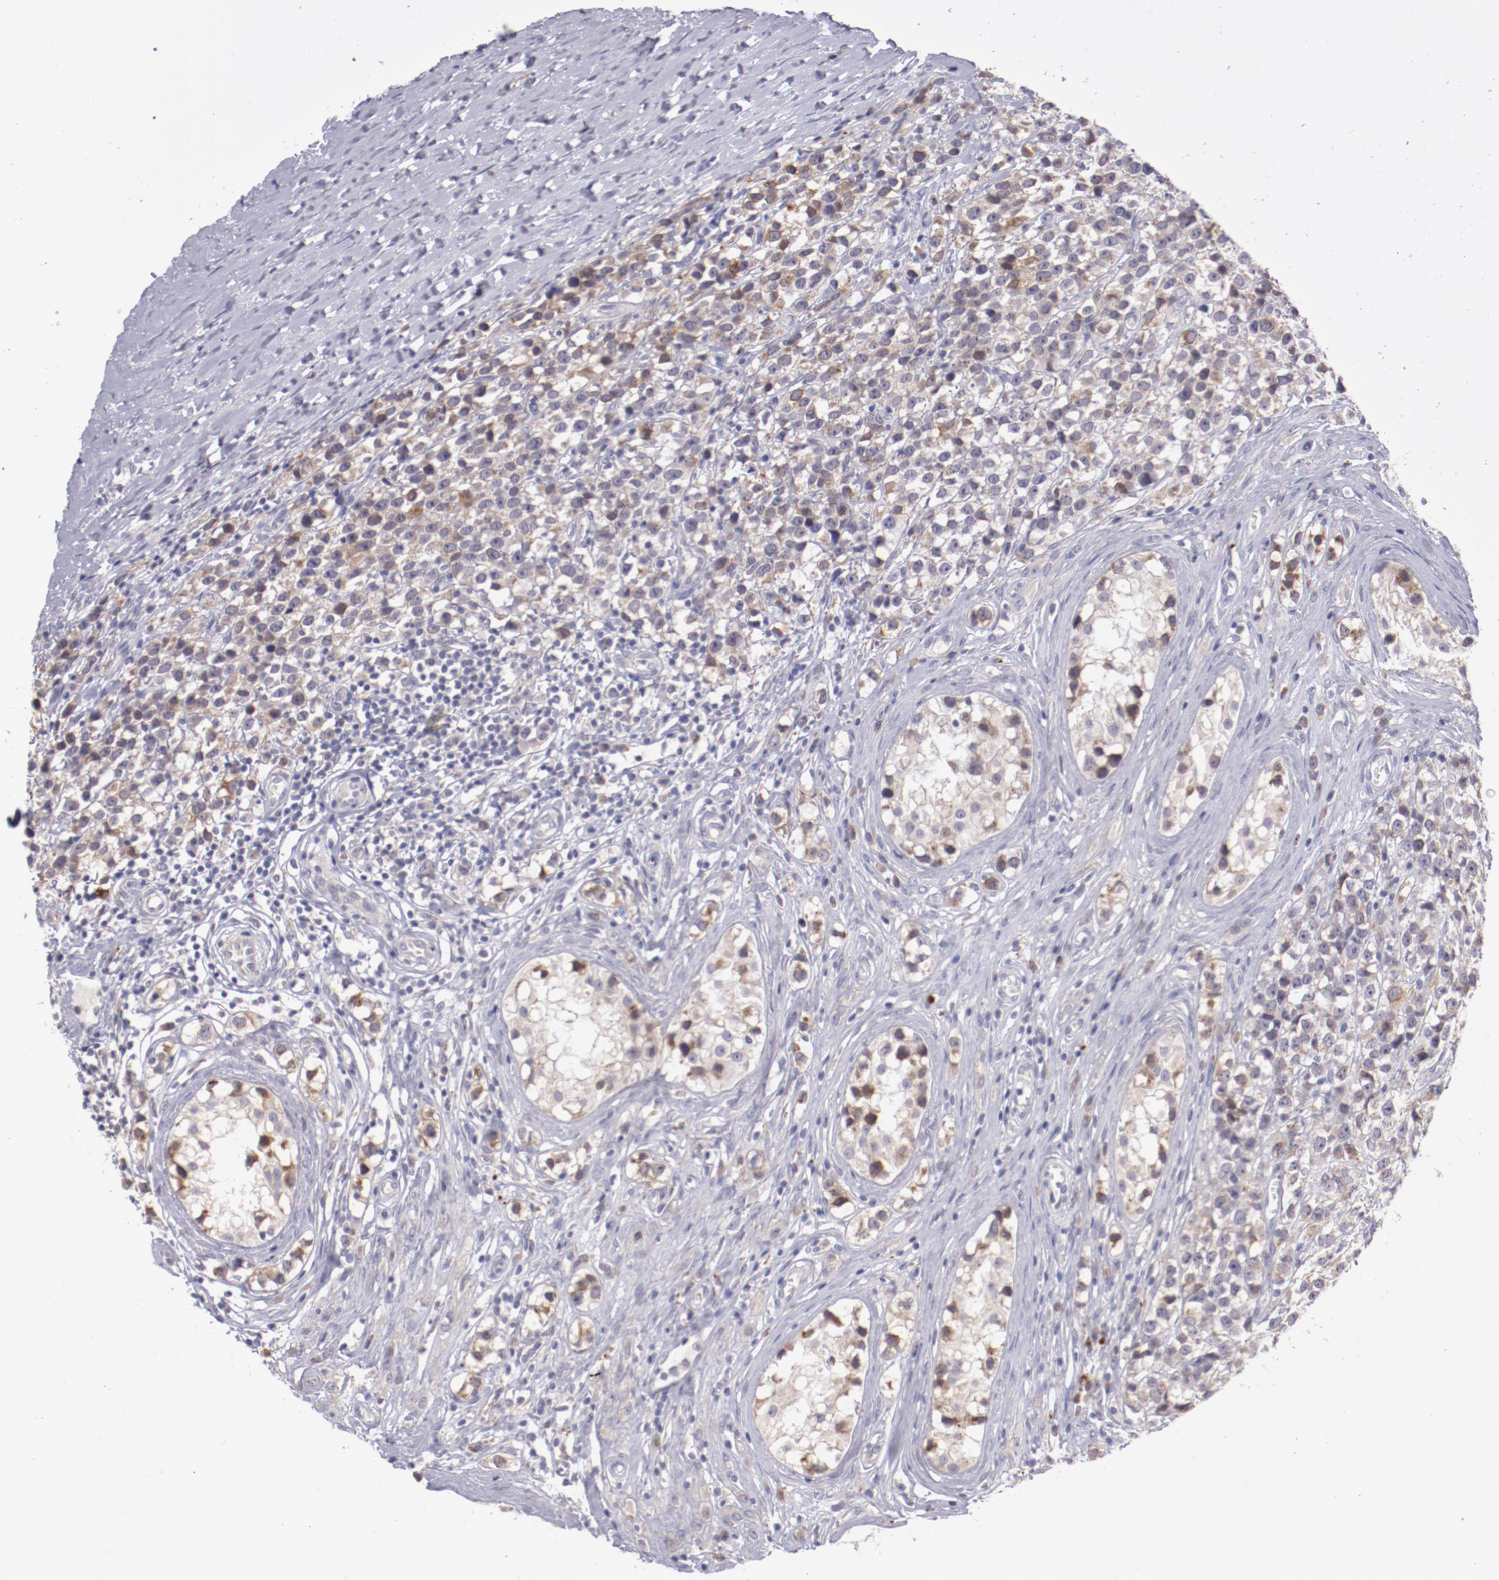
{"staining": {"intensity": "moderate", "quantity": "<25%", "location": "cytoplasmic/membranous"}, "tissue": "testis cancer", "cell_type": "Tumor cells", "image_type": "cancer", "snomed": [{"axis": "morphology", "description": "Seminoma, NOS"}, {"axis": "topography", "description": "Testis"}], "caption": "Brown immunohistochemical staining in human testis seminoma shows moderate cytoplasmic/membranous staining in approximately <25% of tumor cells.", "gene": "TRAF3", "patient": {"sex": "male", "age": 25}}